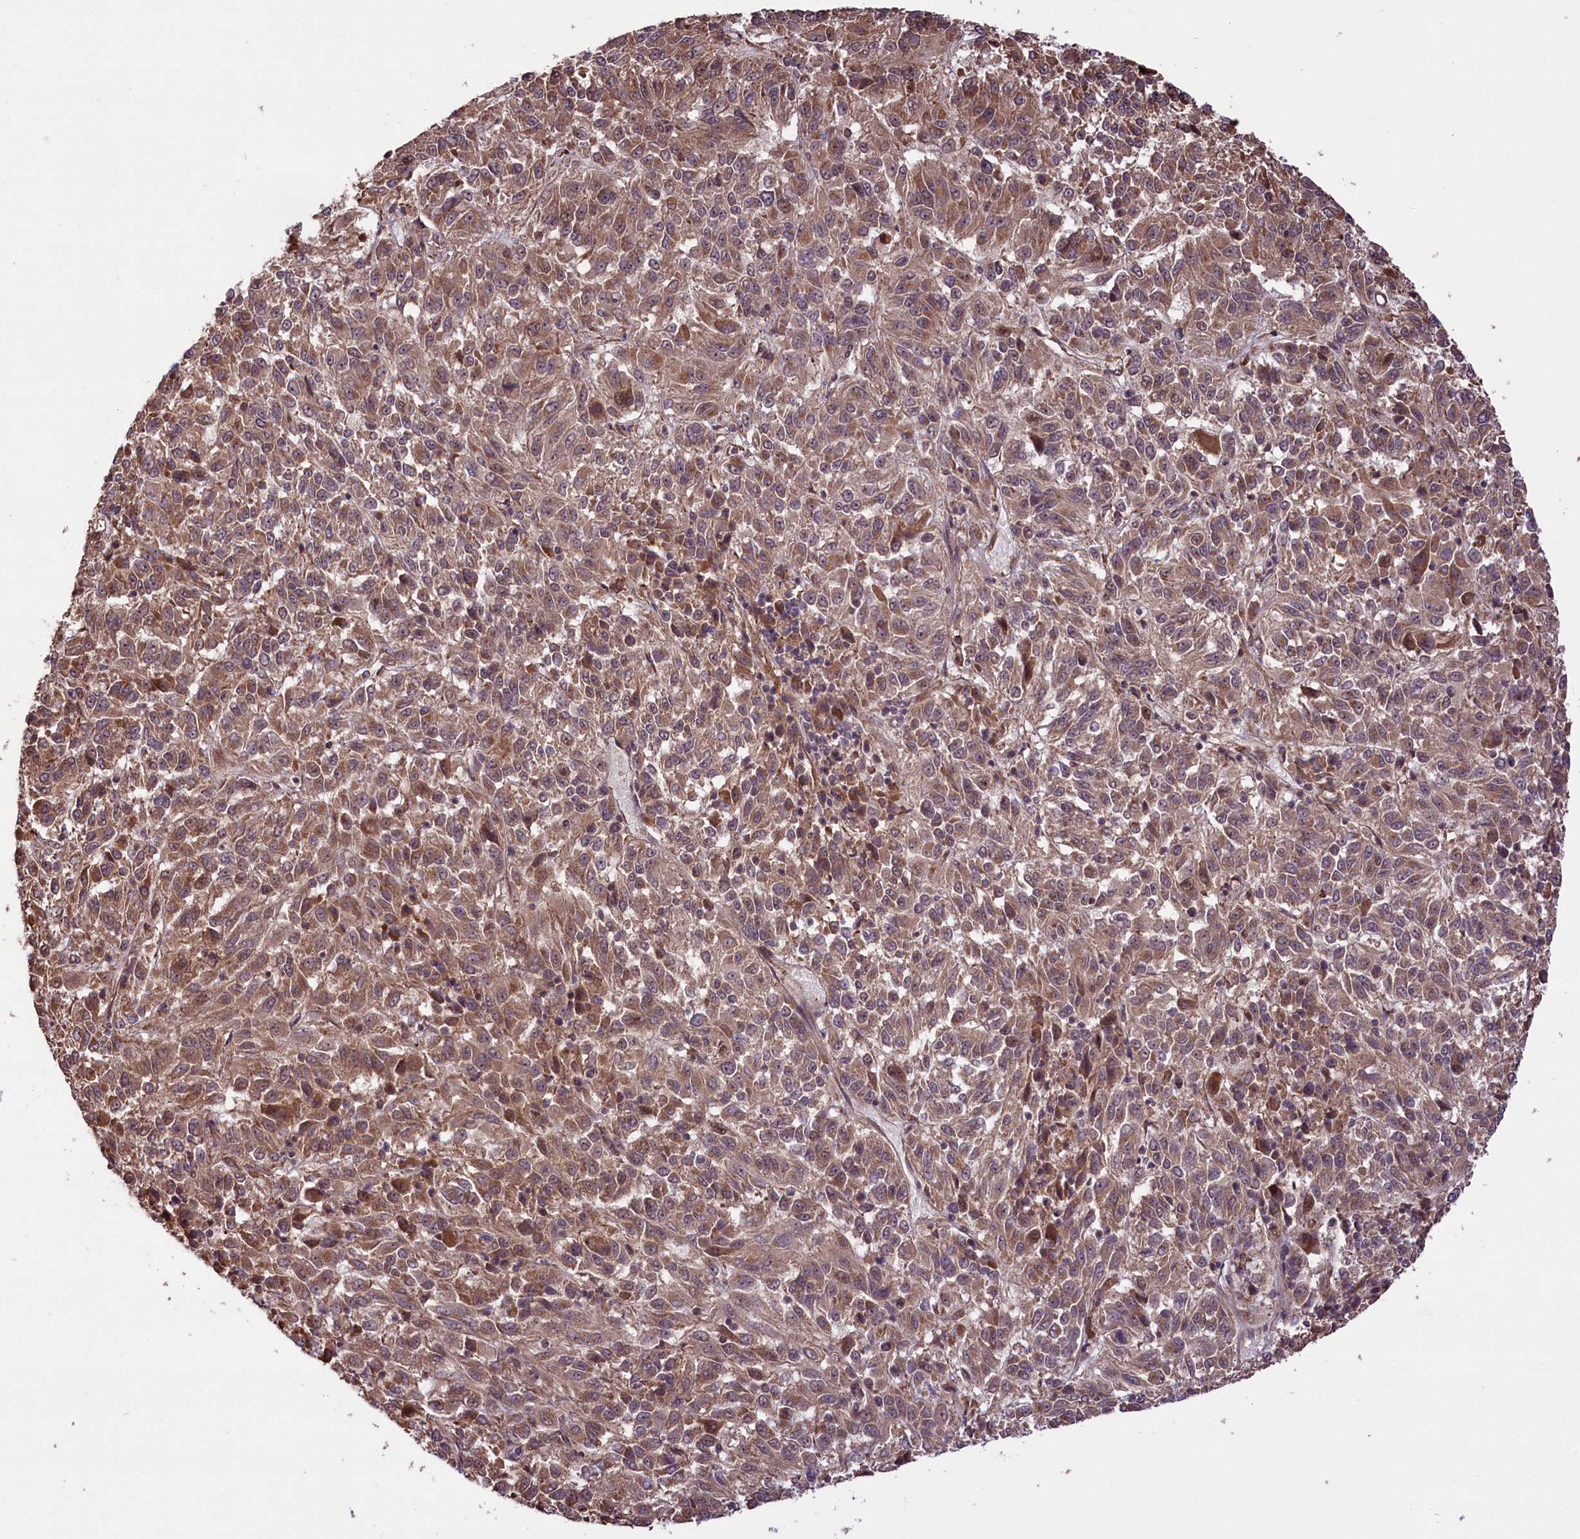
{"staining": {"intensity": "moderate", "quantity": ">75%", "location": "cytoplasmic/membranous"}, "tissue": "melanoma", "cell_type": "Tumor cells", "image_type": "cancer", "snomed": [{"axis": "morphology", "description": "Malignant melanoma, Metastatic site"}, {"axis": "topography", "description": "Lung"}], "caption": "Immunohistochemistry of malignant melanoma (metastatic site) displays medium levels of moderate cytoplasmic/membranous positivity in about >75% of tumor cells.", "gene": "HDAC5", "patient": {"sex": "male", "age": 64}}